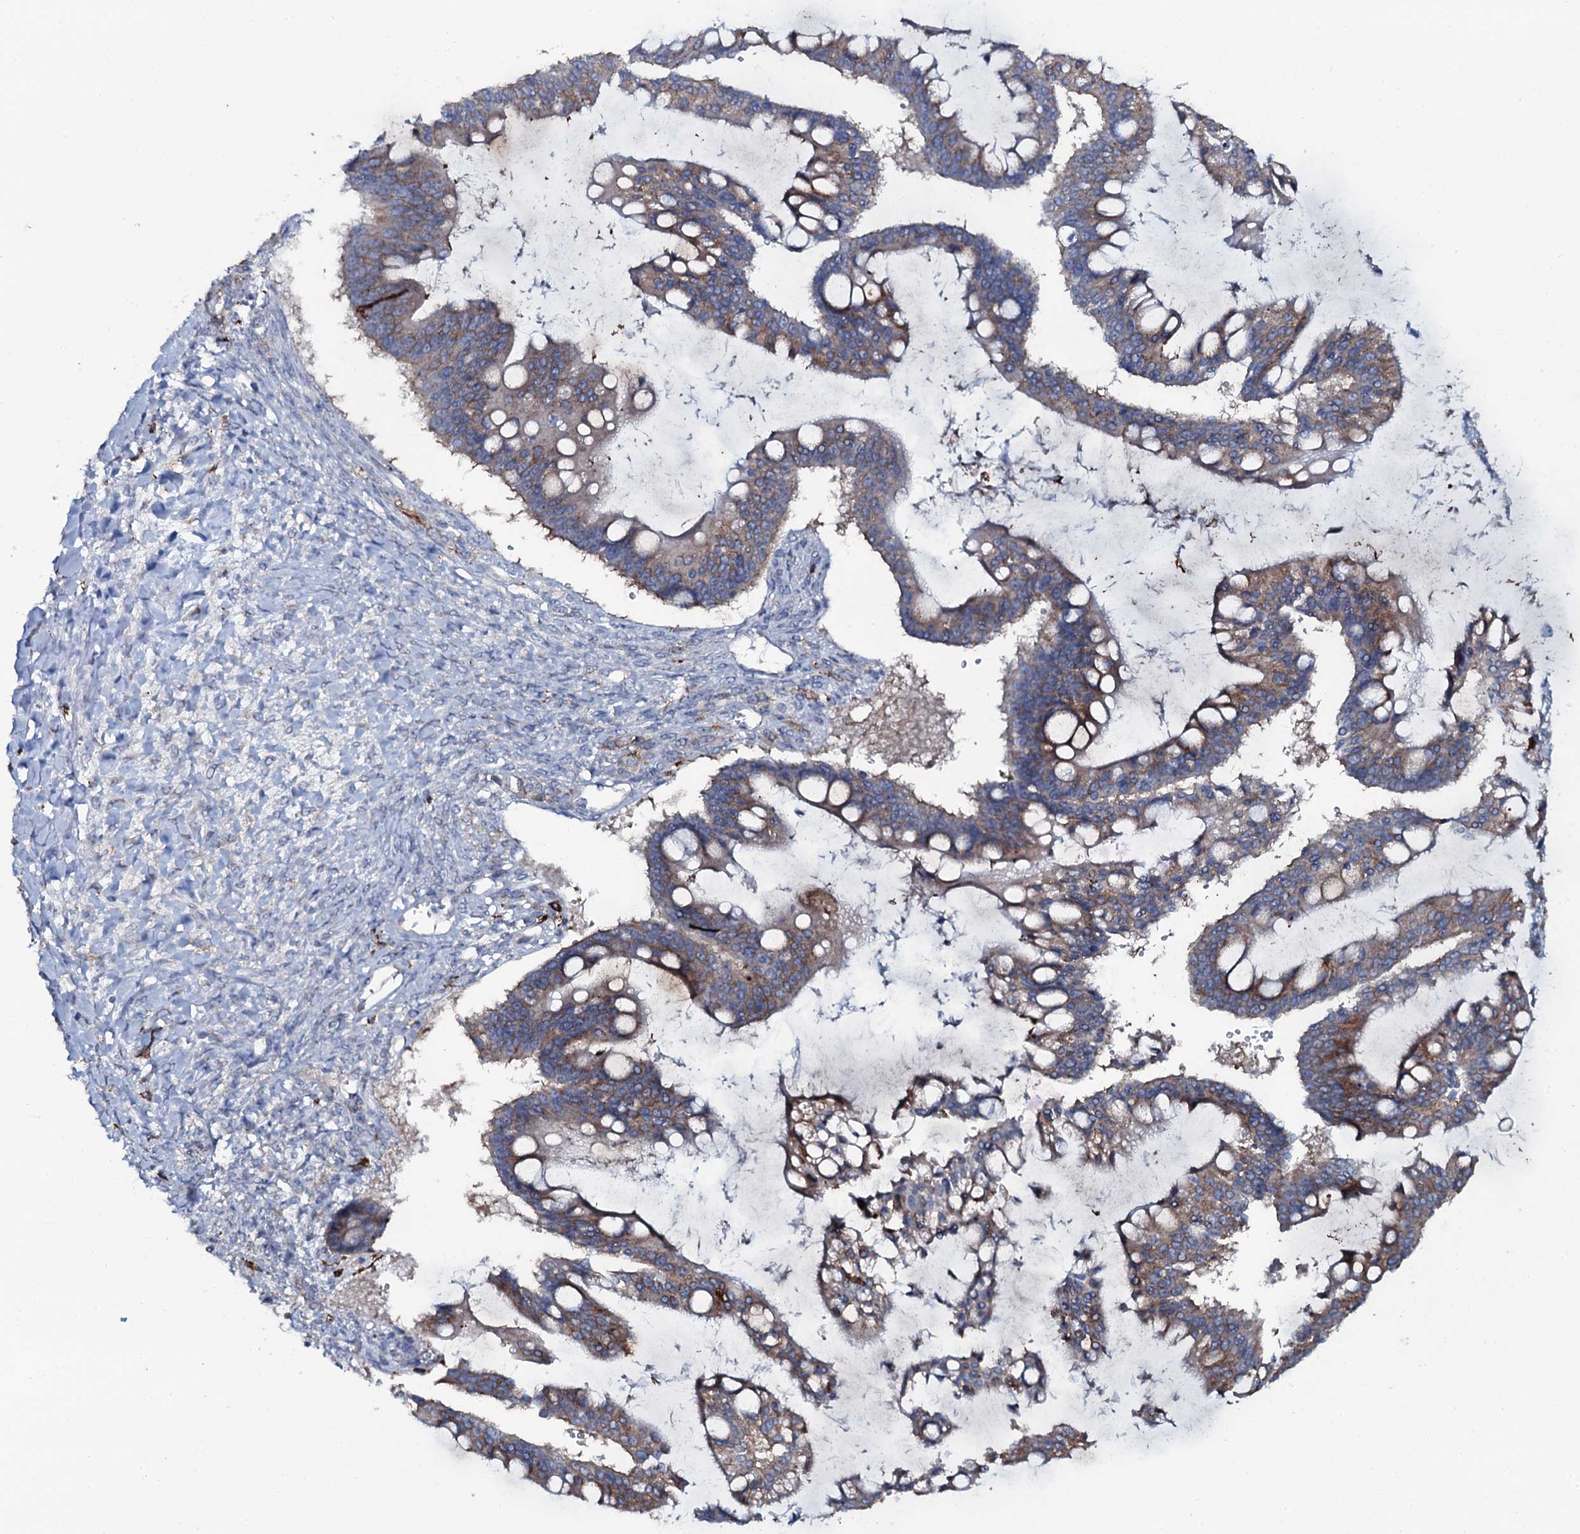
{"staining": {"intensity": "weak", "quantity": ">75%", "location": "cytoplasmic/membranous"}, "tissue": "ovarian cancer", "cell_type": "Tumor cells", "image_type": "cancer", "snomed": [{"axis": "morphology", "description": "Cystadenocarcinoma, mucinous, NOS"}, {"axis": "topography", "description": "Ovary"}], "caption": "Mucinous cystadenocarcinoma (ovarian) stained with immunohistochemistry exhibits weak cytoplasmic/membranous expression in about >75% of tumor cells.", "gene": "OSBPL2", "patient": {"sex": "female", "age": 73}}